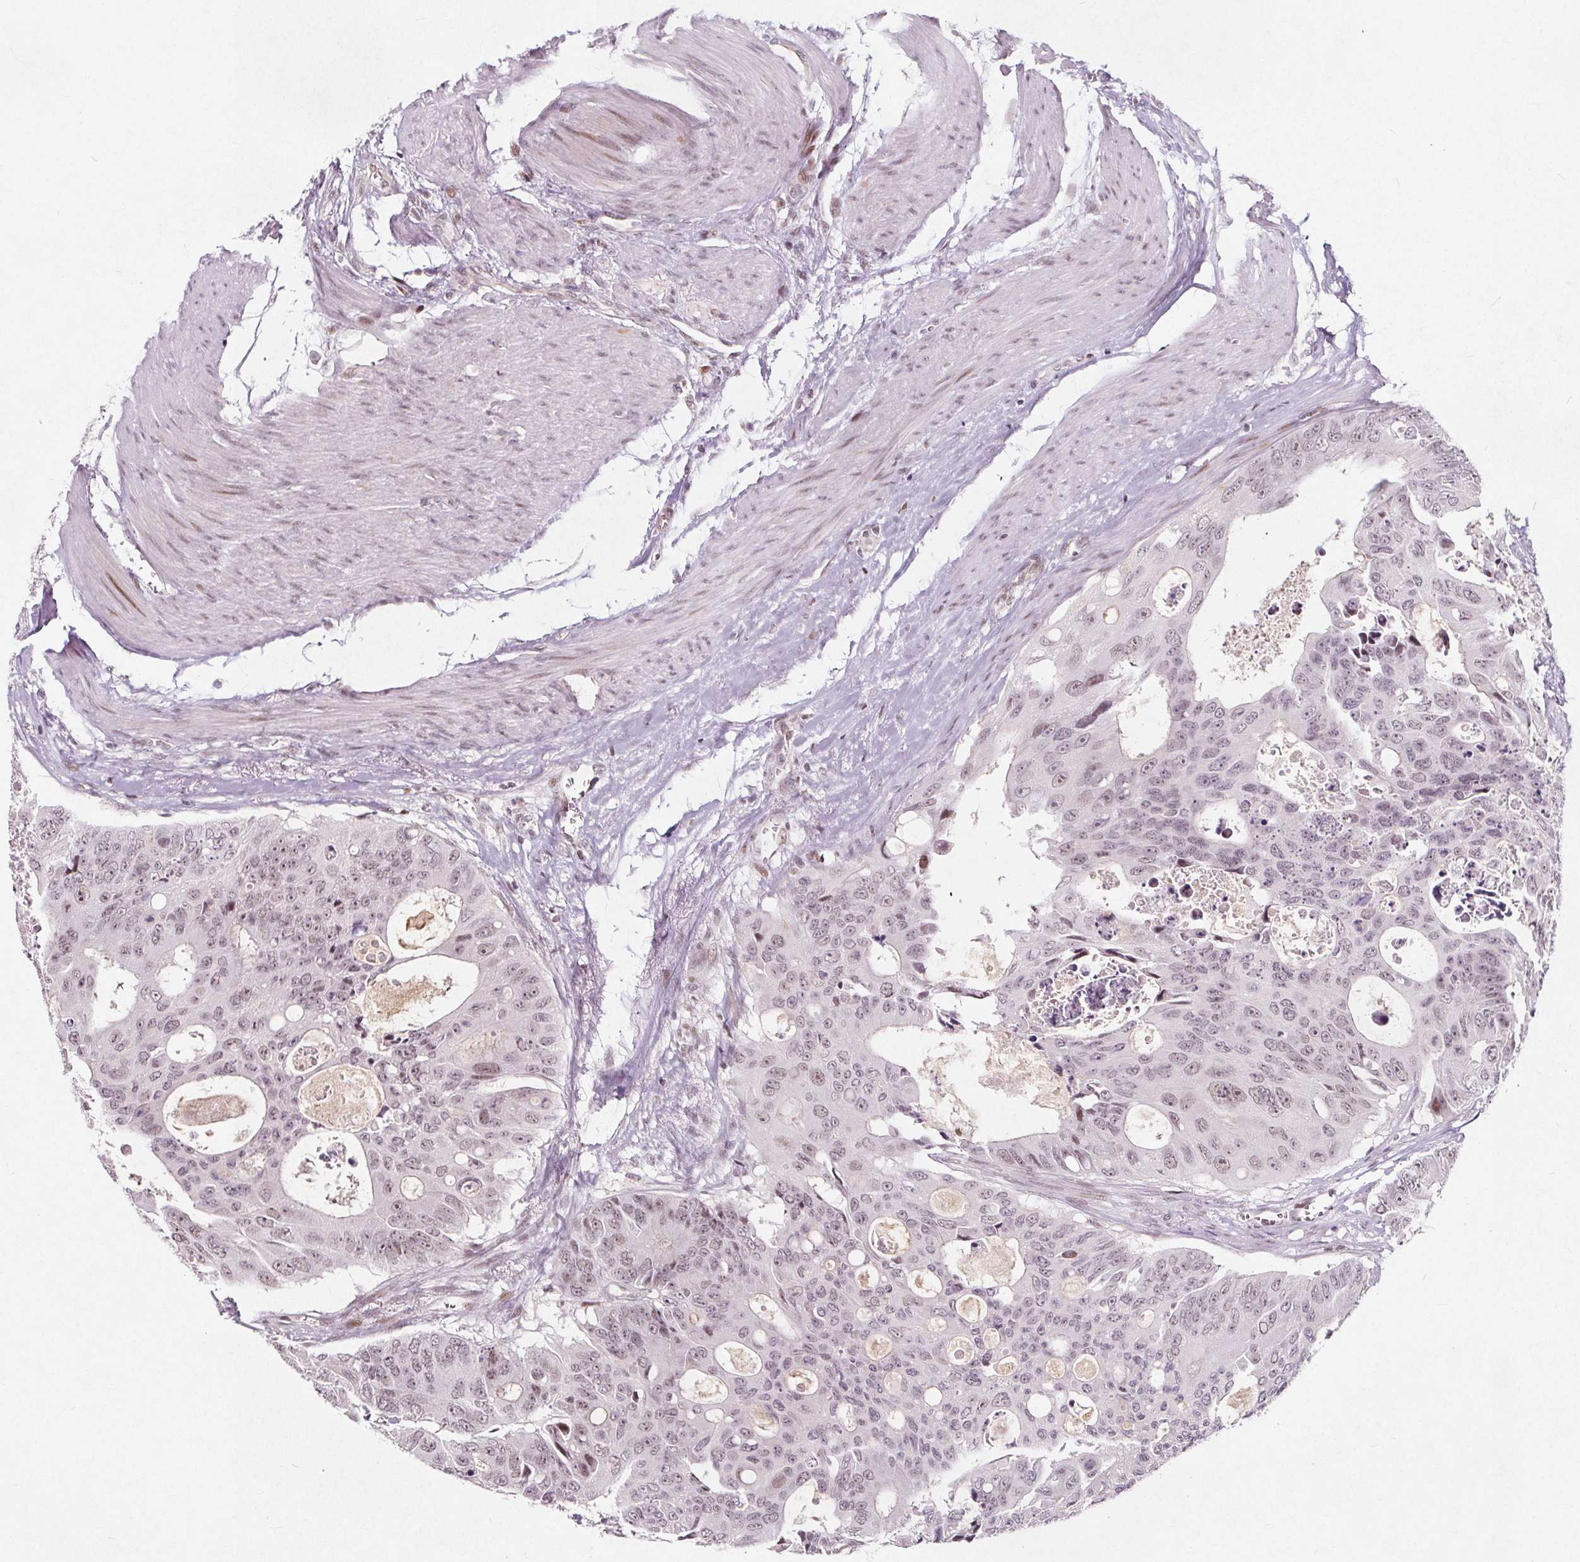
{"staining": {"intensity": "weak", "quantity": ">75%", "location": "nuclear"}, "tissue": "colorectal cancer", "cell_type": "Tumor cells", "image_type": "cancer", "snomed": [{"axis": "morphology", "description": "Adenocarcinoma, NOS"}, {"axis": "topography", "description": "Rectum"}], "caption": "Colorectal cancer (adenocarcinoma) stained with immunohistochemistry exhibits weak nuclear staining in approximately >75% of tumor cells.", "gene": "TAF6L", "patient": {"sex": "male", "age": 76}}